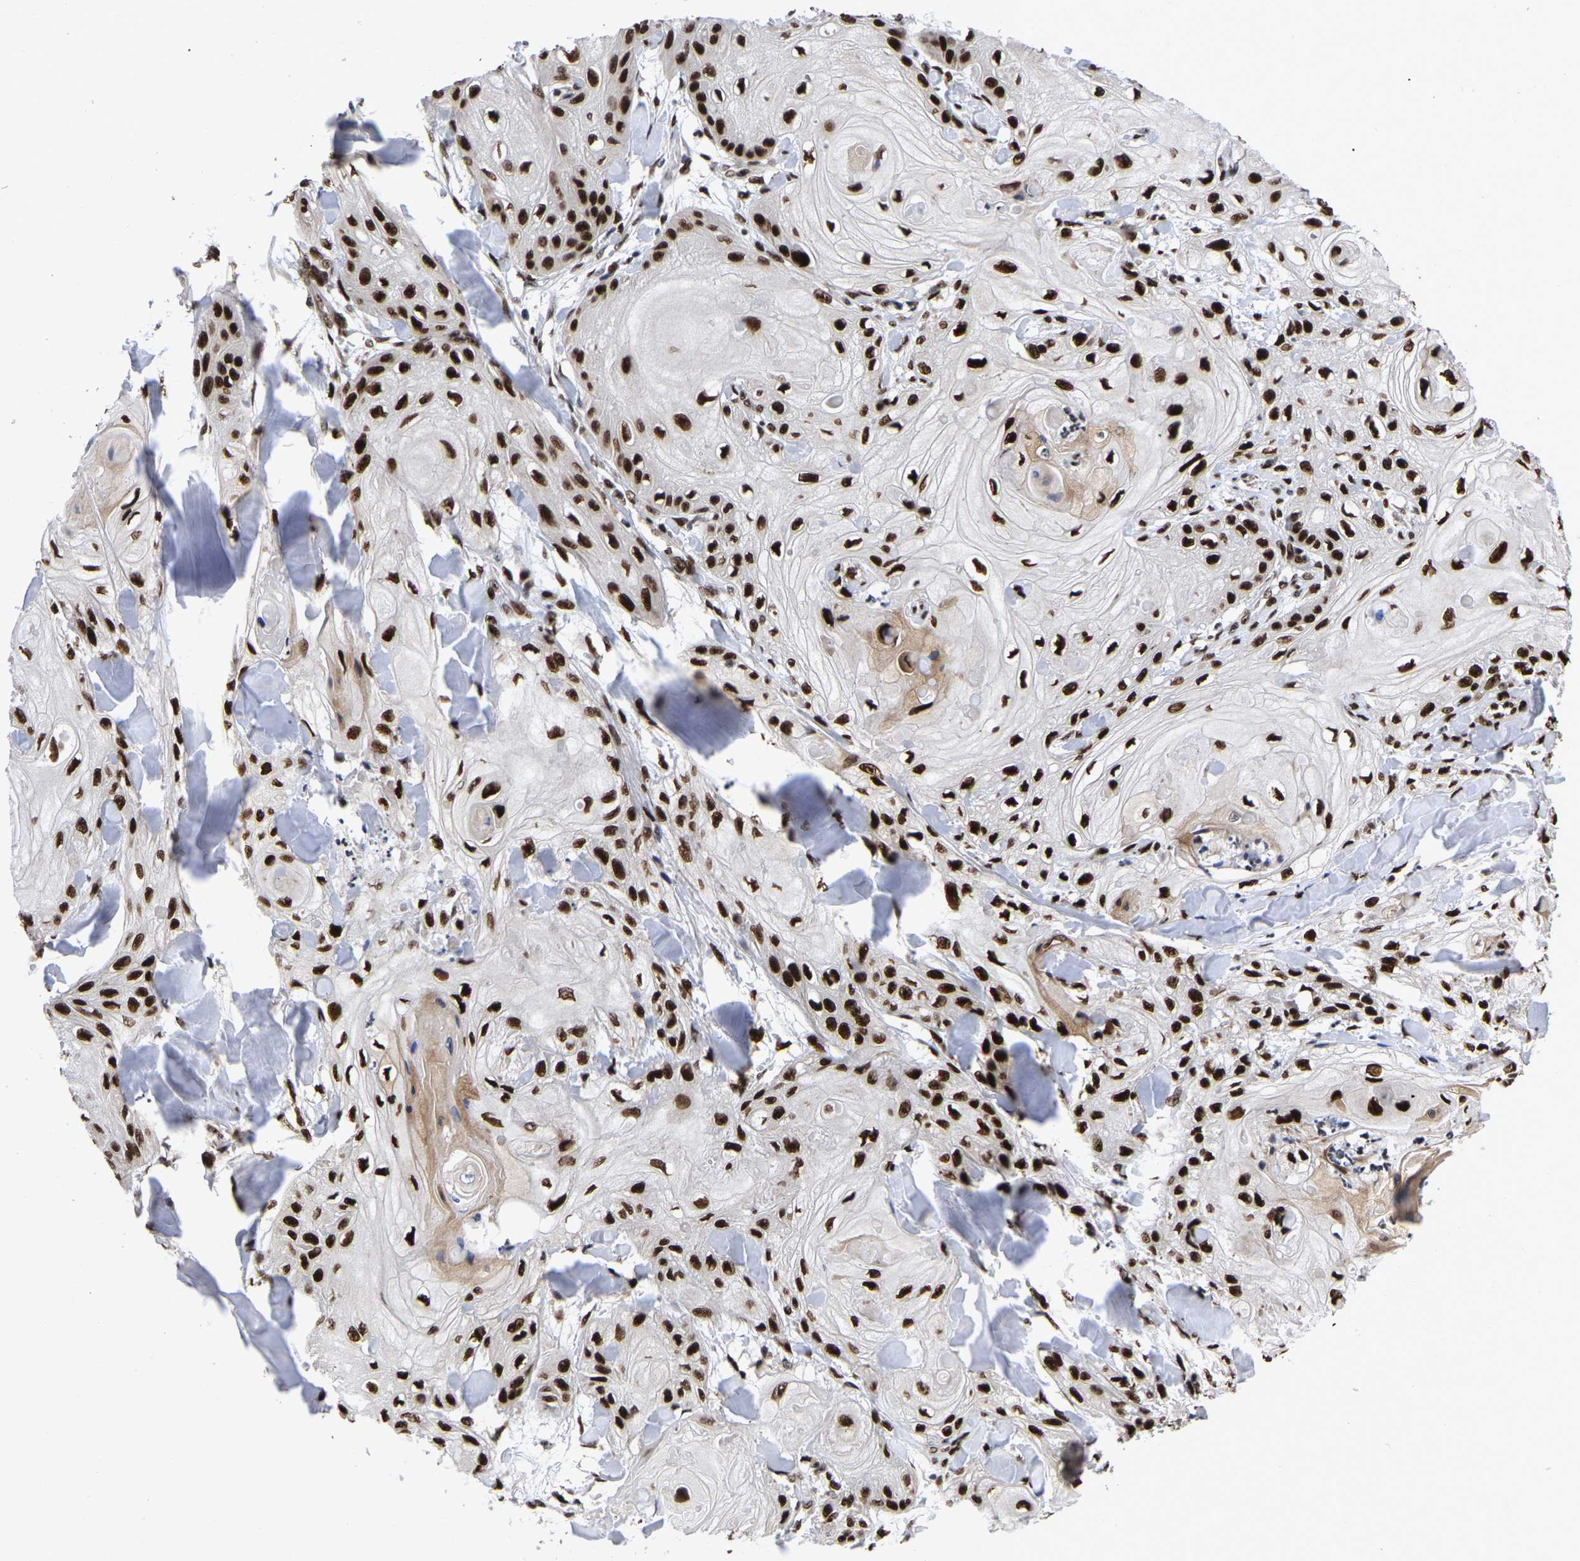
{"staining": {"intensity": "strong", "quantity": ">75%", "location": "nuclear"}, "tissue": "skin cancer", "cell_type": "Tumor cells", "image_type": "cancer", "snomed": [{"axis": "morphology", "description": "Squamous cell carcinoma, NOS"}, {"axis": "topography", "description": "Skin"}], "caption": "Squamous cell carcinoma (skin) tissue demonstrates strong nuclear positivity in approximately >75% of tumor cells", "gene": "JUNB", "patient": {"sex": "male", "age": 74}}